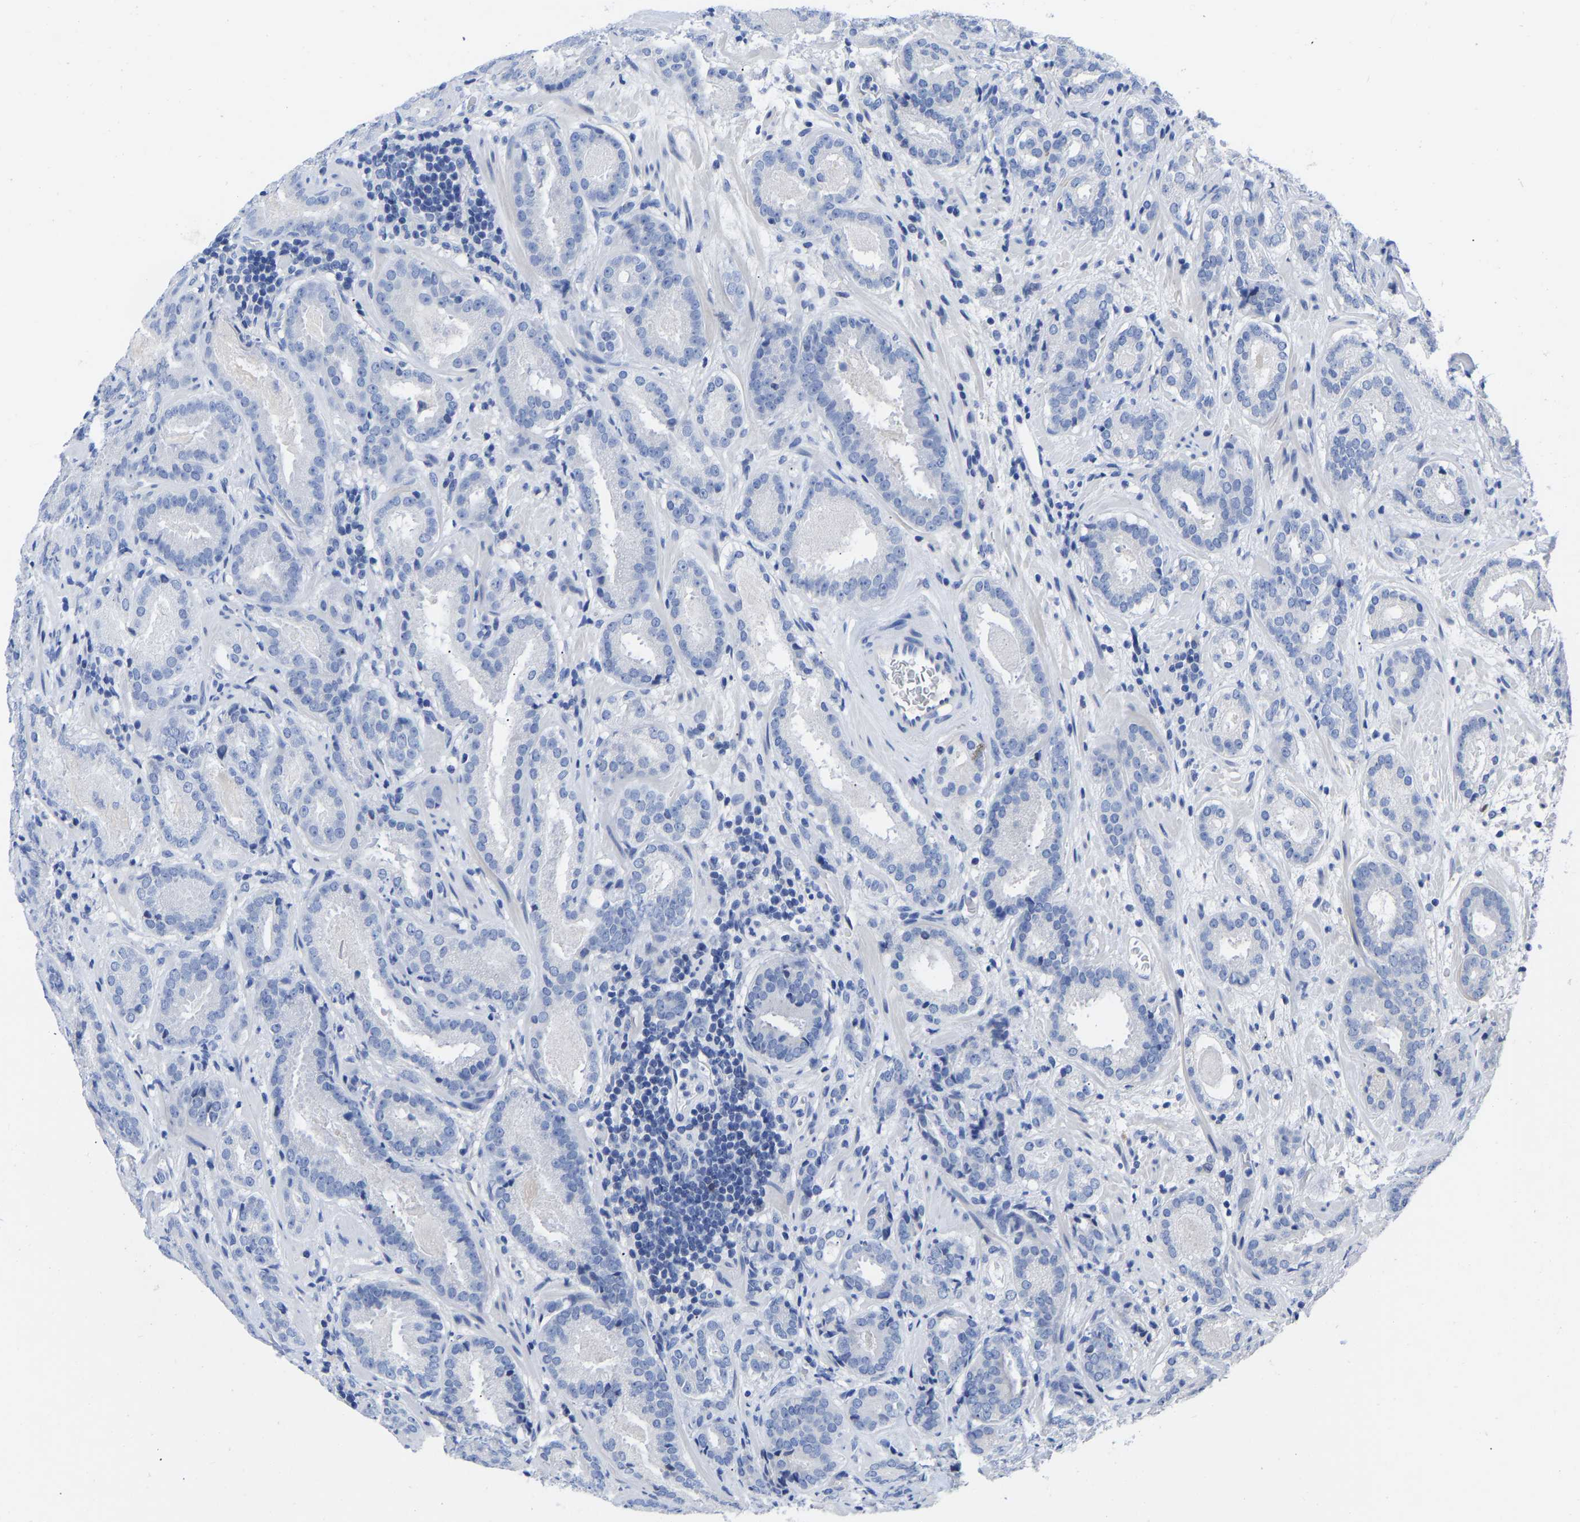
{"staining": {"intensity": "negative", "quantity": "none", "location": "none"}, "tissue": "prostate cancer", "cell_type": "Tumor cells", "image_type": "cancer", "snomed": [{"axis": "morphology", "description": "Adenocarcinoma, Low grade"}, {"axis": "topography", "description": "Prostate"}], "caption": "A photomicrograph of prostate cancer (adenocarcinoma (low-grade)) stained for a protein displays no brown staining in tumor cells.", "gene": "GPA33", "patient": {"sex": "male", "age": 69}}